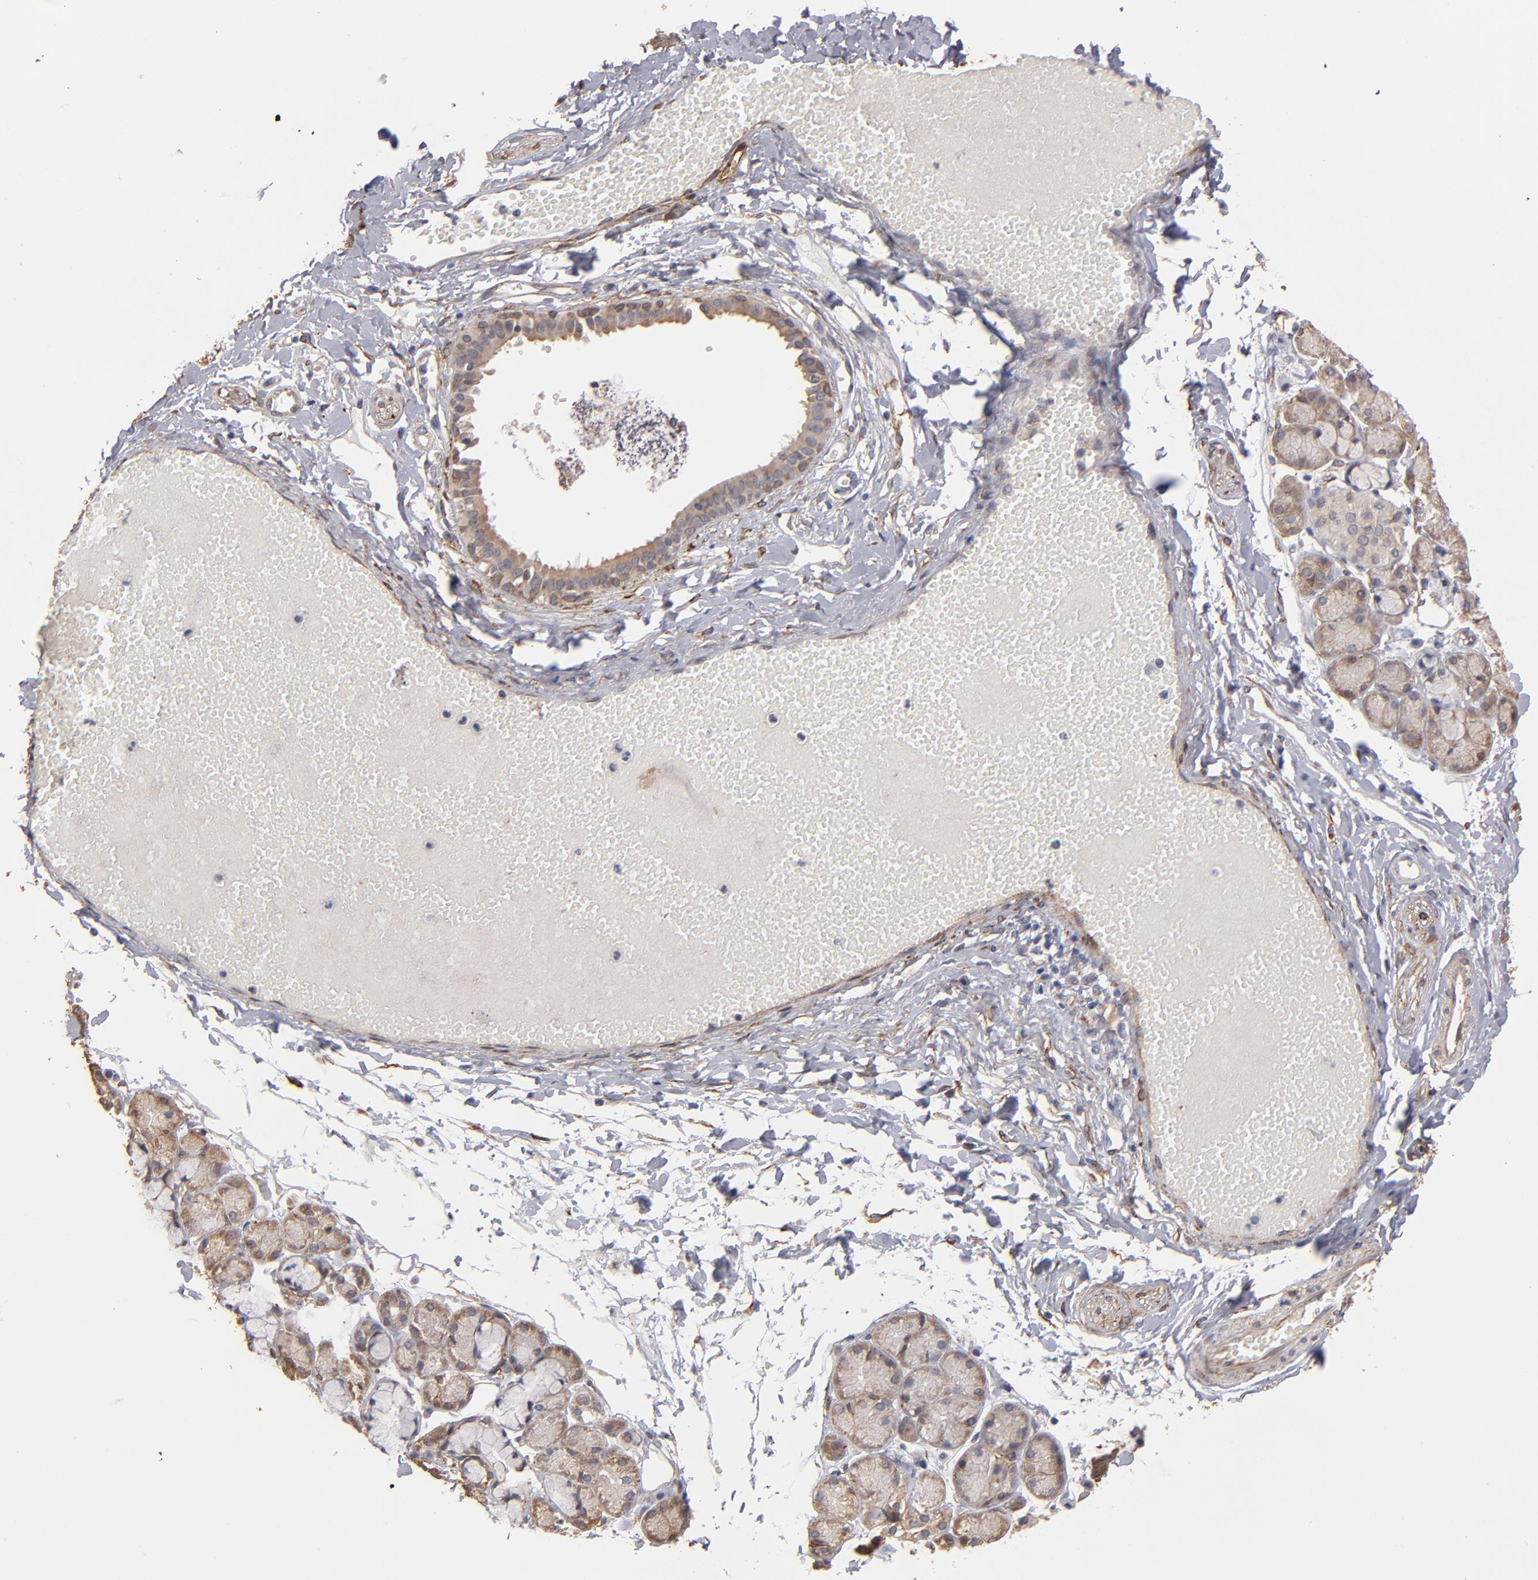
{"staining": {"intensity": "weak", "quantity": ">75%", "location": "cytoplasmic/membranous"}, "tissue": "salivary gland", "cell_type": "Glandular cells", "image_type": "normal", "snomed": [{"axis": "morphology", "description": "Normal tissue, NOS"}, {"axis": "topography", "description": "Skeletal muscle"}, {"axis": "topography", "description": "Oral tissue"}, {"axis": "topography", "description": "Salivary gland"}, {"axis": "topography", "description": "Peripheral nerve tissue"}], "caption": "An immunohistochemistry photomicrograph of normal tissue is shown. Protein staining in brown shows weak cytoplasmic/membranous positivity in salivary gland within glandular cells.", "gene": "PGRMC1", "patient": {"sex": "male", "age": 54}}